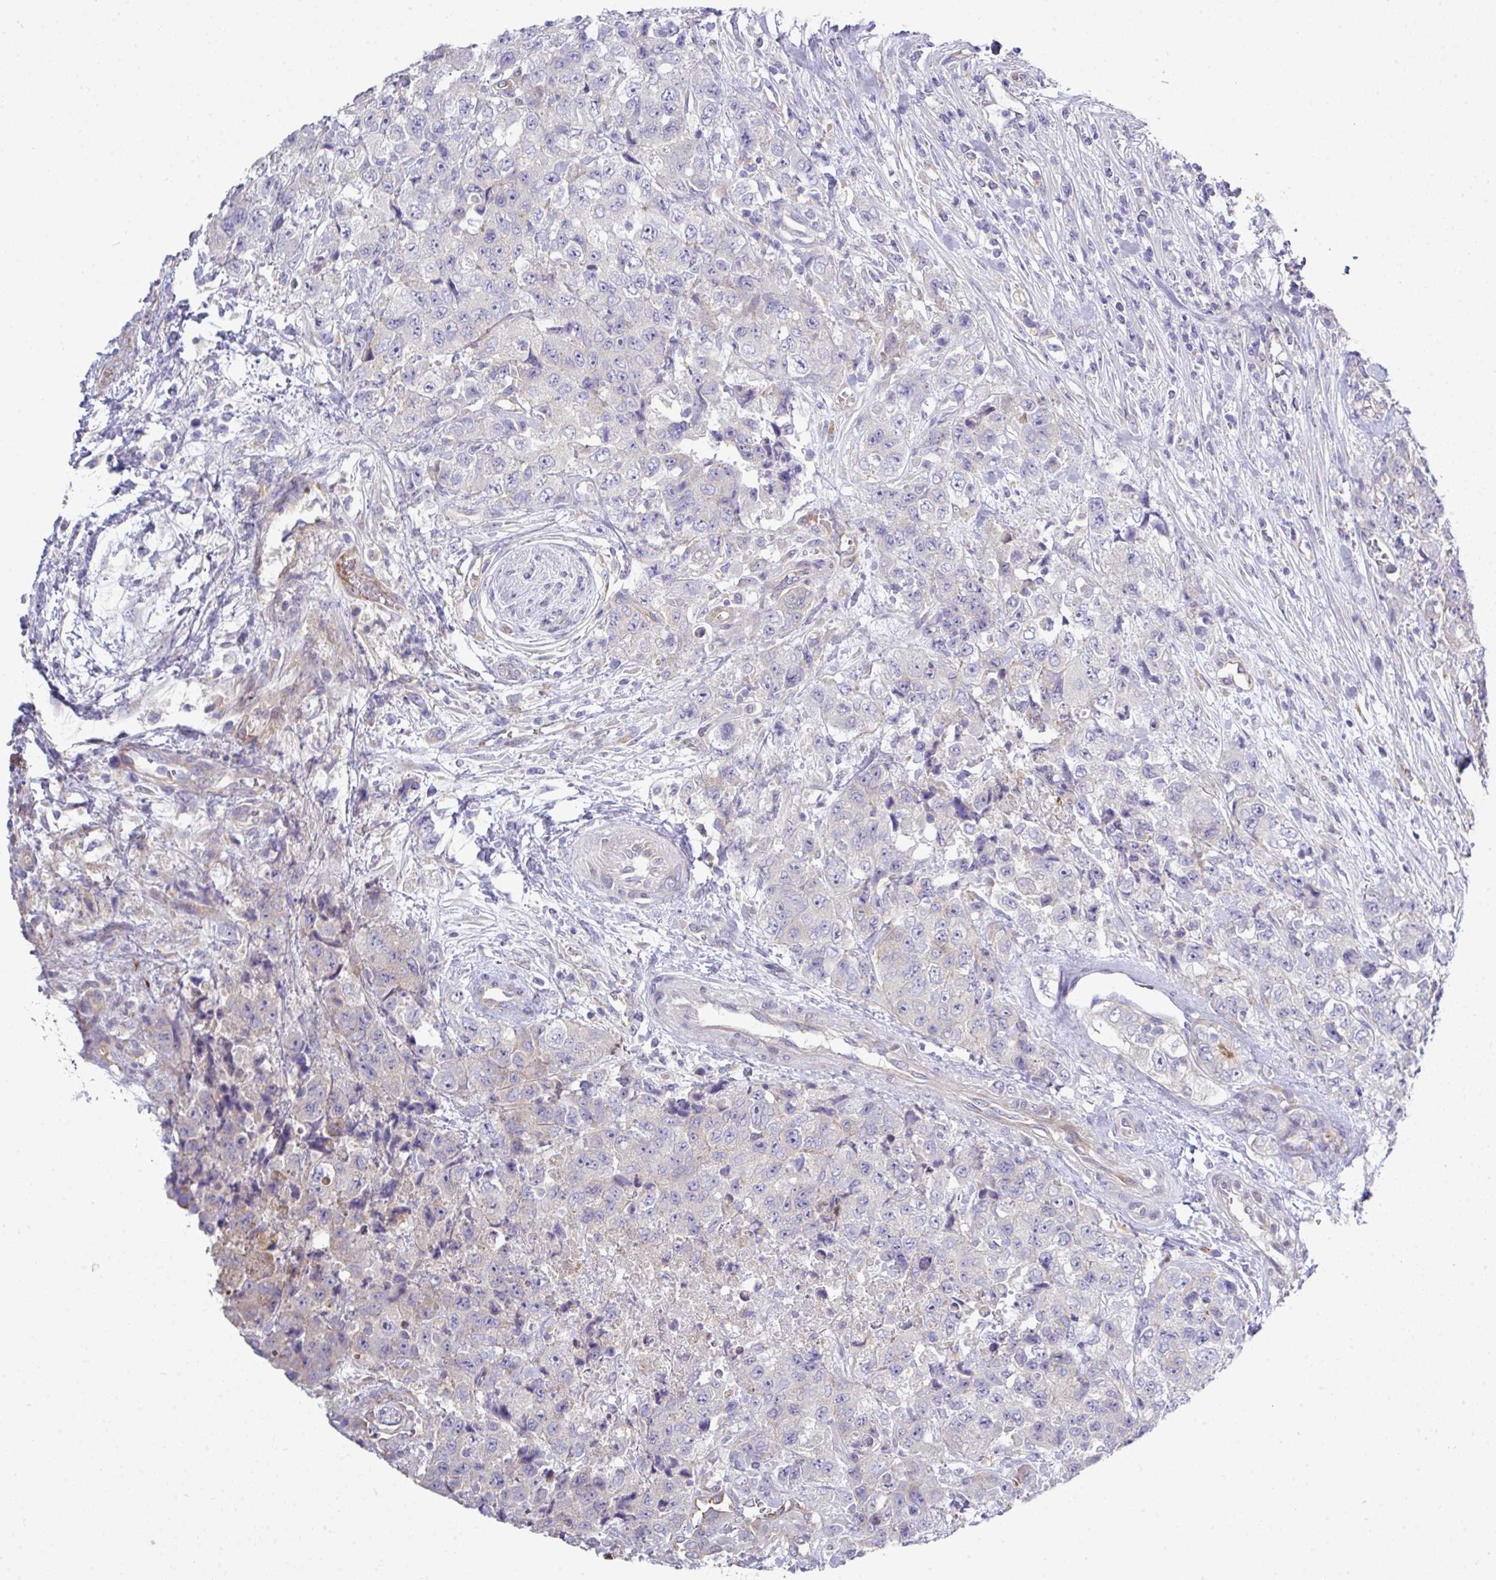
{"staining": {"intensity": "negative", "quantity": "none", "location": "none"}, "tissue": "urothelial cancer", "cell_type": "Tumor cells", "image_type": "cancer", "snomed": [{"axis": "morphology", "description": "Urothelial carcinoma, High grade"}, {"axis": "topography", "description": "Urinary bladder"}], "caption": "Tumor cells show no significant protein positivity in urothelial carcinoma (high-grade).", "gene": "ABCC5", "patient": {"sex": "female", "age": 78}}